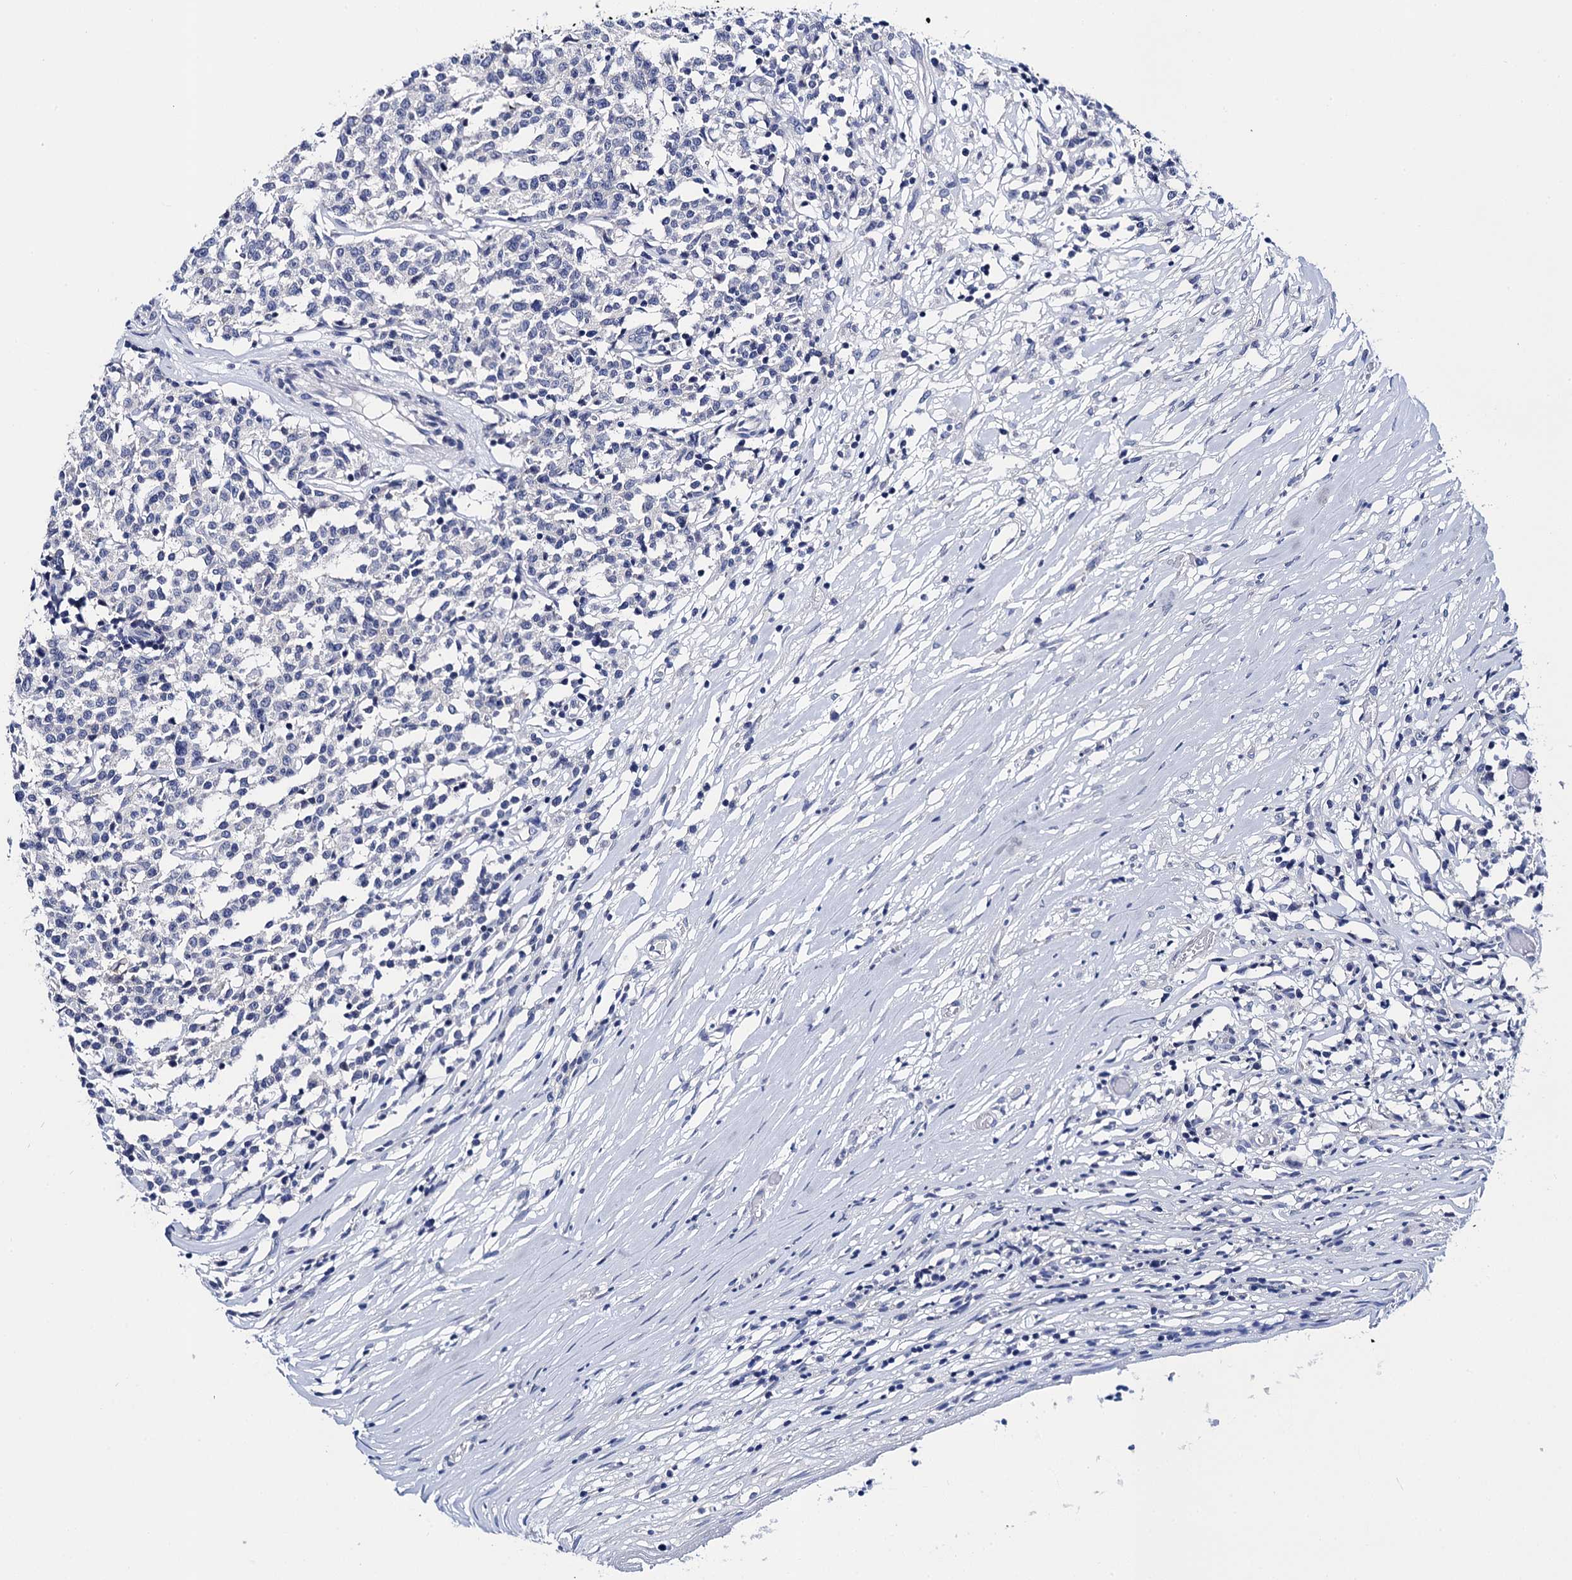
{"staining": {"intensity": "negative", "quantity": "none", "location": "none"}, "tissue": "lymphoma", "cell_type": "Tumor cells", "image_type": "cancer", "snomed": [{"axis": "morphology", "description": "Malignant lymphoma, non-Hodgkin's type, Low grade"}, {"axis": "topography", "description": "Small intestine"}], "caption": "Low-grade malignant lymphoma, non-Hodgkin's type stained for a protein using IHC displays no staining tumor cells.", "gene": "LYPD3", "patient": {"sex": "female", "age": 59}}